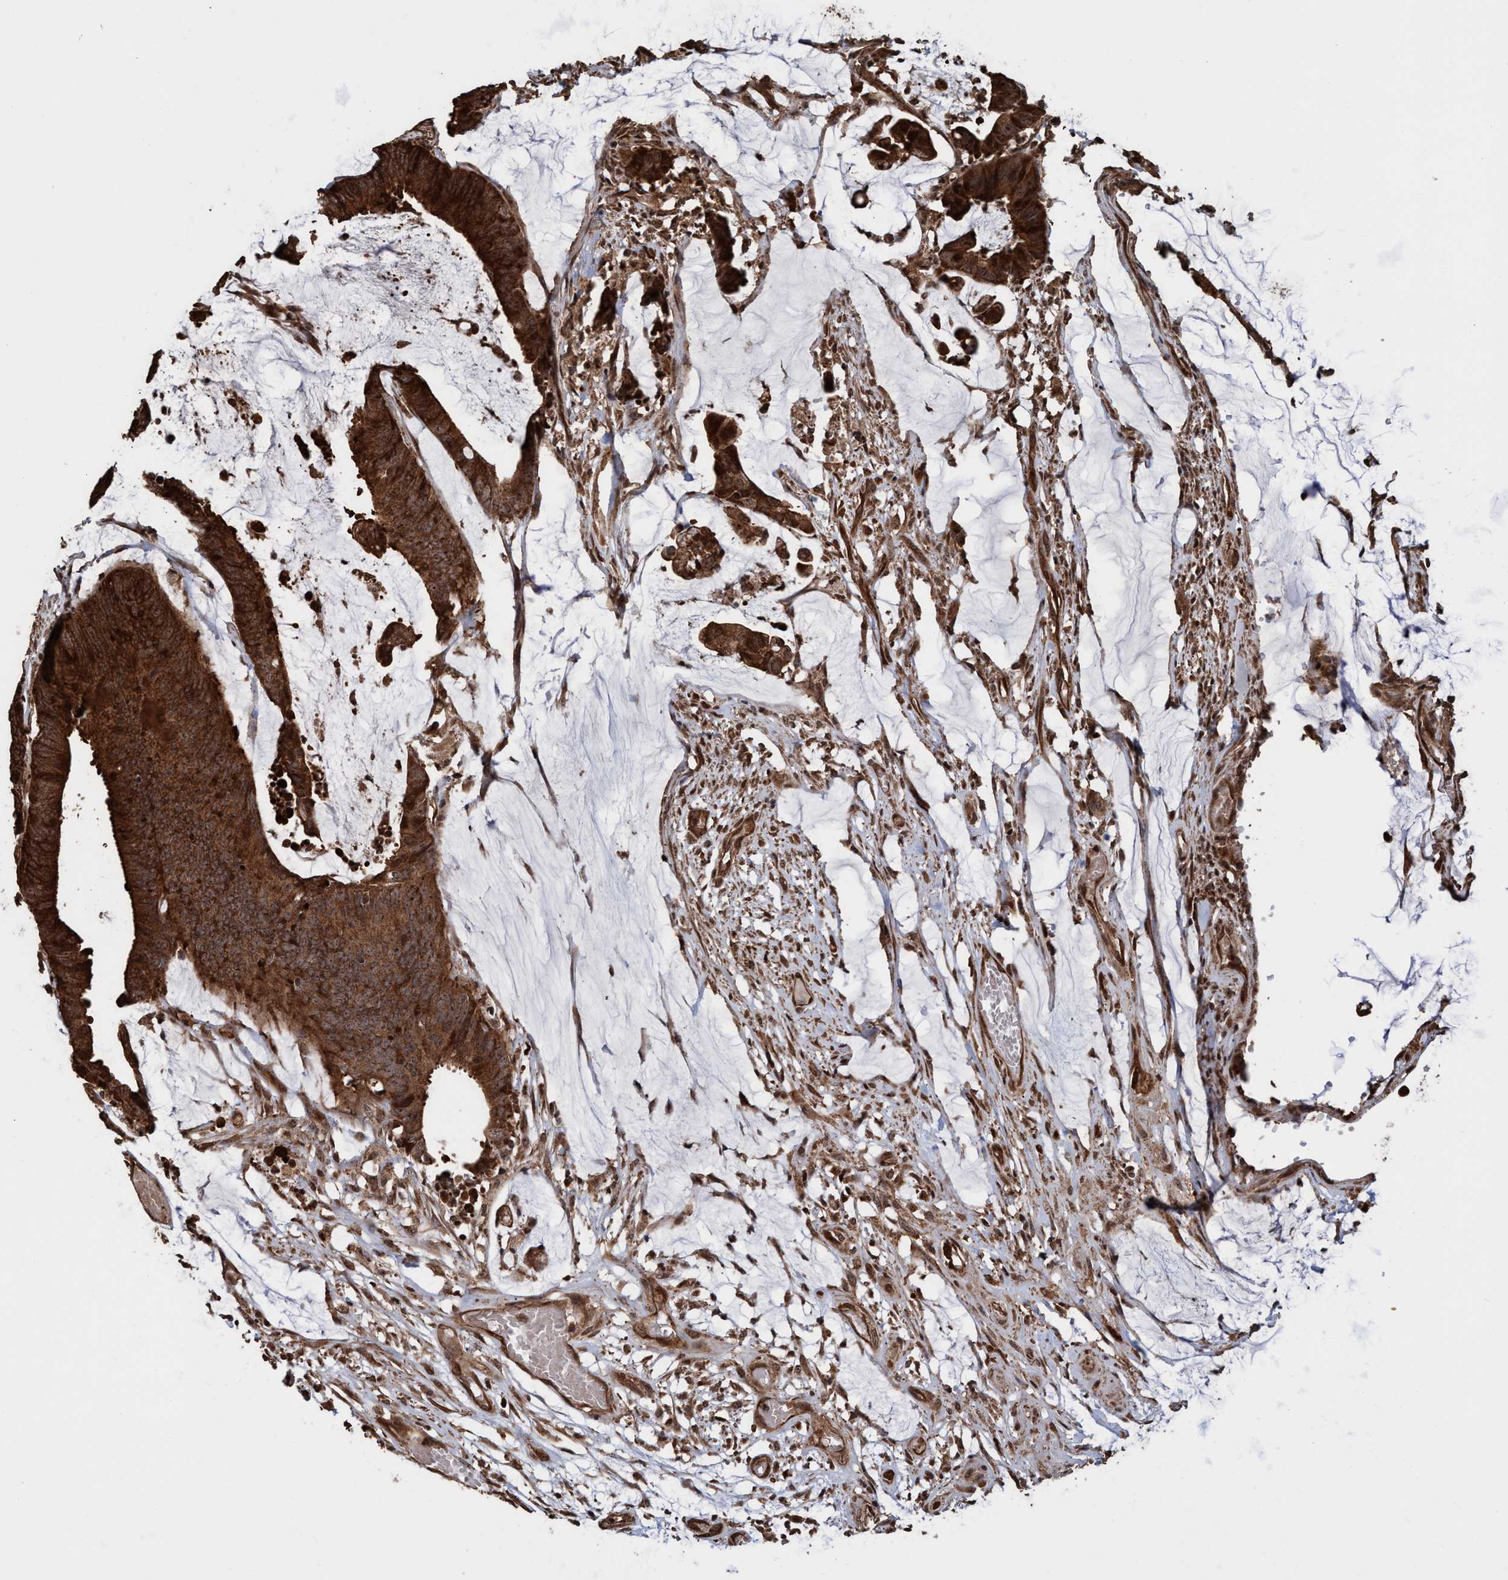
{"staining": {"intensity": "strong", "quantity": ">75%", "location": "cytoplasmic/membranous,nuclear"}, "tissue": "colorectal cancer", "cell_type": "Tumor cells", "image_type": "cancer", "snomed": [{"axis": "morphology", "description": "Adenocarcinoma, NOS"}, {"axis": "topography", "description": "Rectum"}], "caption": "Tumor cells exhibit strong cytoplasmic/membranous and nuclear staining in about >75% of cells in colorectal cancer. (IHC, brightfield microscopy, high magnification).", "gene": "TRPC7", "patient": {"sex": "female", "age": 66}}